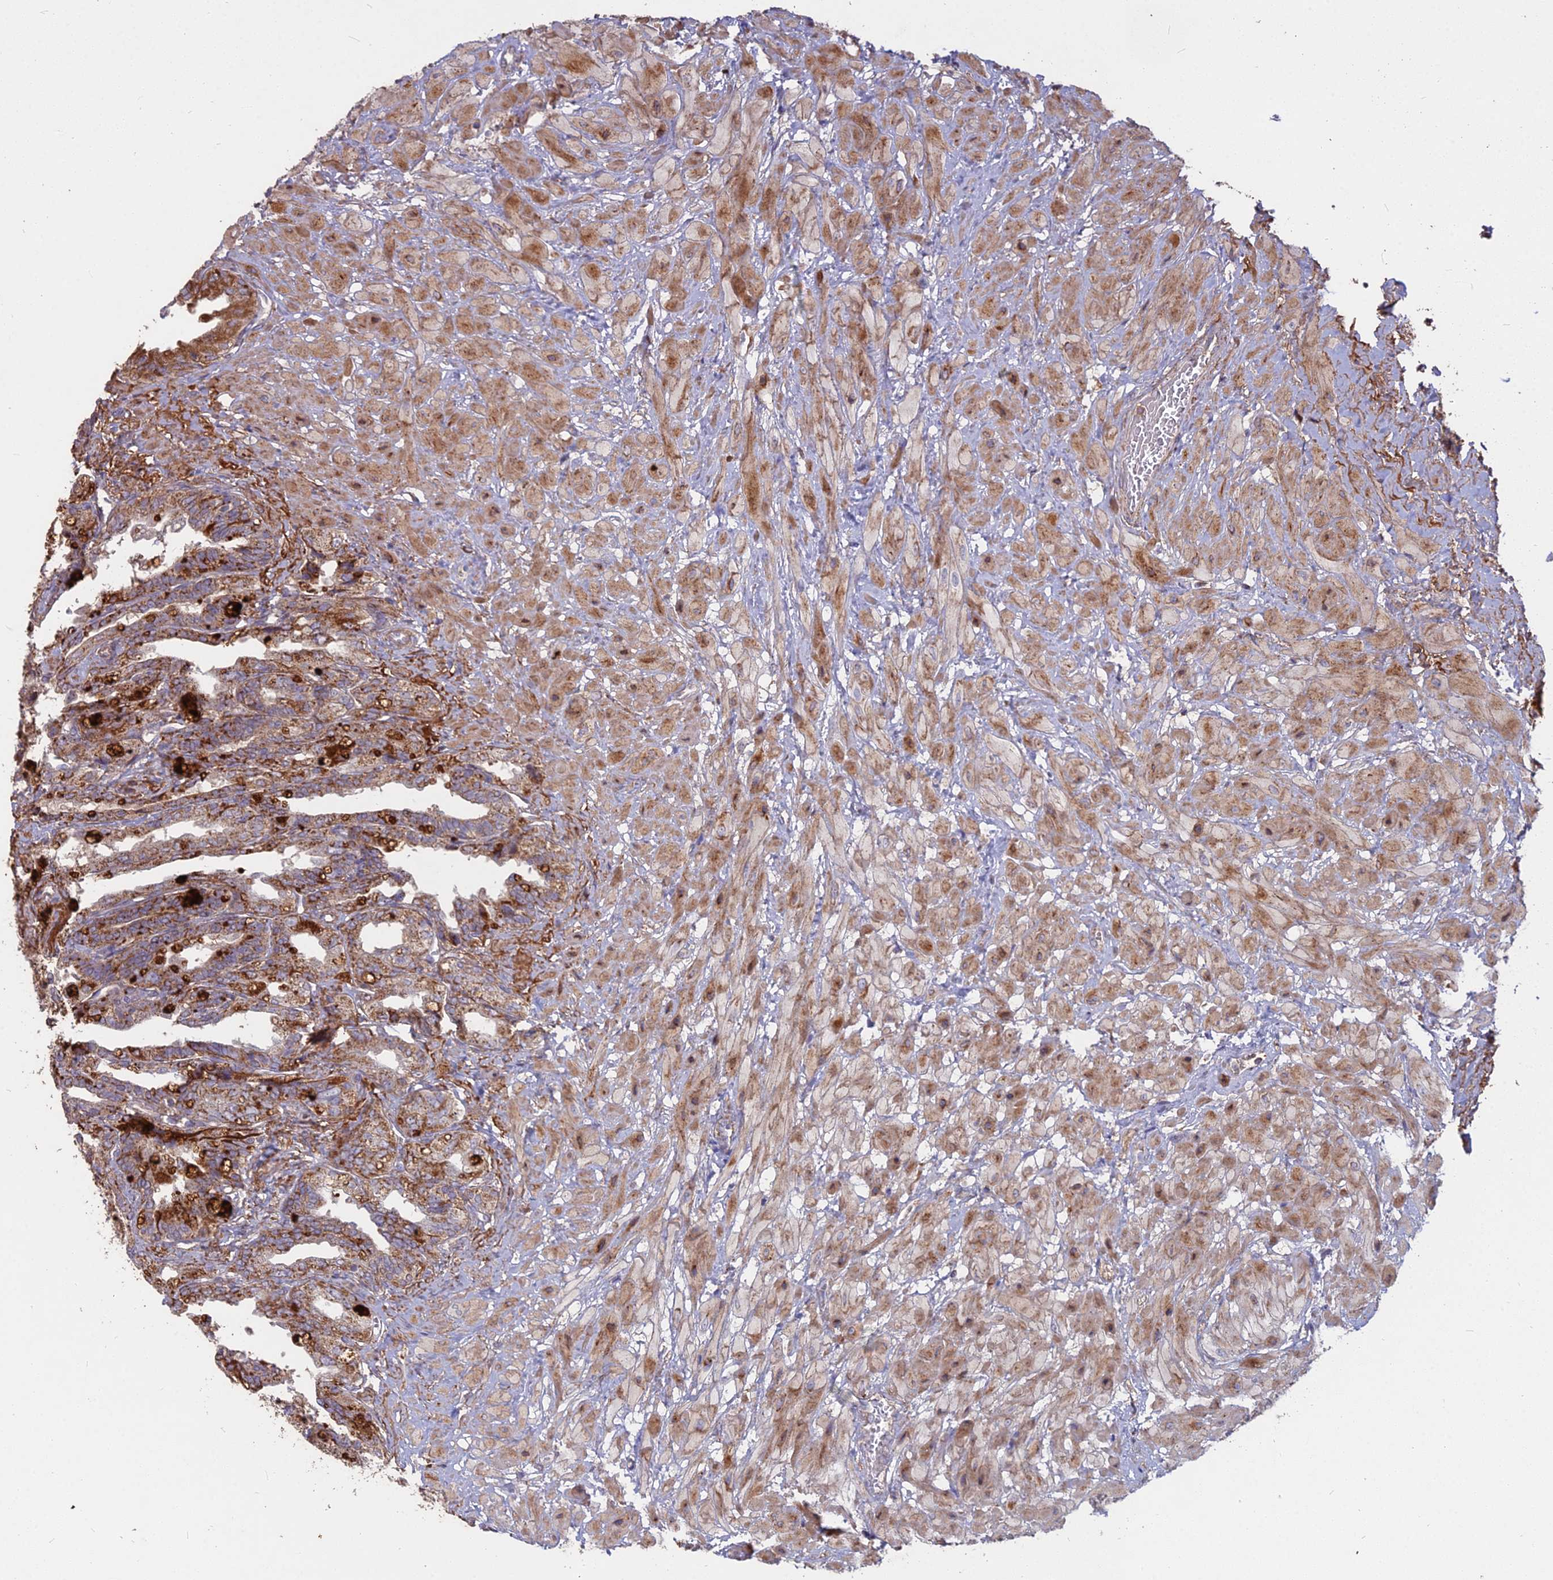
{"staining": {"intensity": "moderate", "quantity": ">75%", "location": "cytoplasmic/membranous"}, "tissue": "seminal vesicle", "cell_type": "Glandular cells", "image_type": "normal", "snomed": [{"axis": "morphology", "description": "Normal tissue, NOS"}, {"axis": "topography", "description": "Seminal veicle"}, {"axis": "topography", "description": "Peripheral nerve tissue"}], "caption": "Seminal vesicle stained with IHC reveals moderate cytoplasmic/membranous staining in about >75% of glandular cells. (DAB = brown stain, brightfield microscopy at high magnification).", "gene": "COX11", "patient": {"sex": "male", "age": 60}}